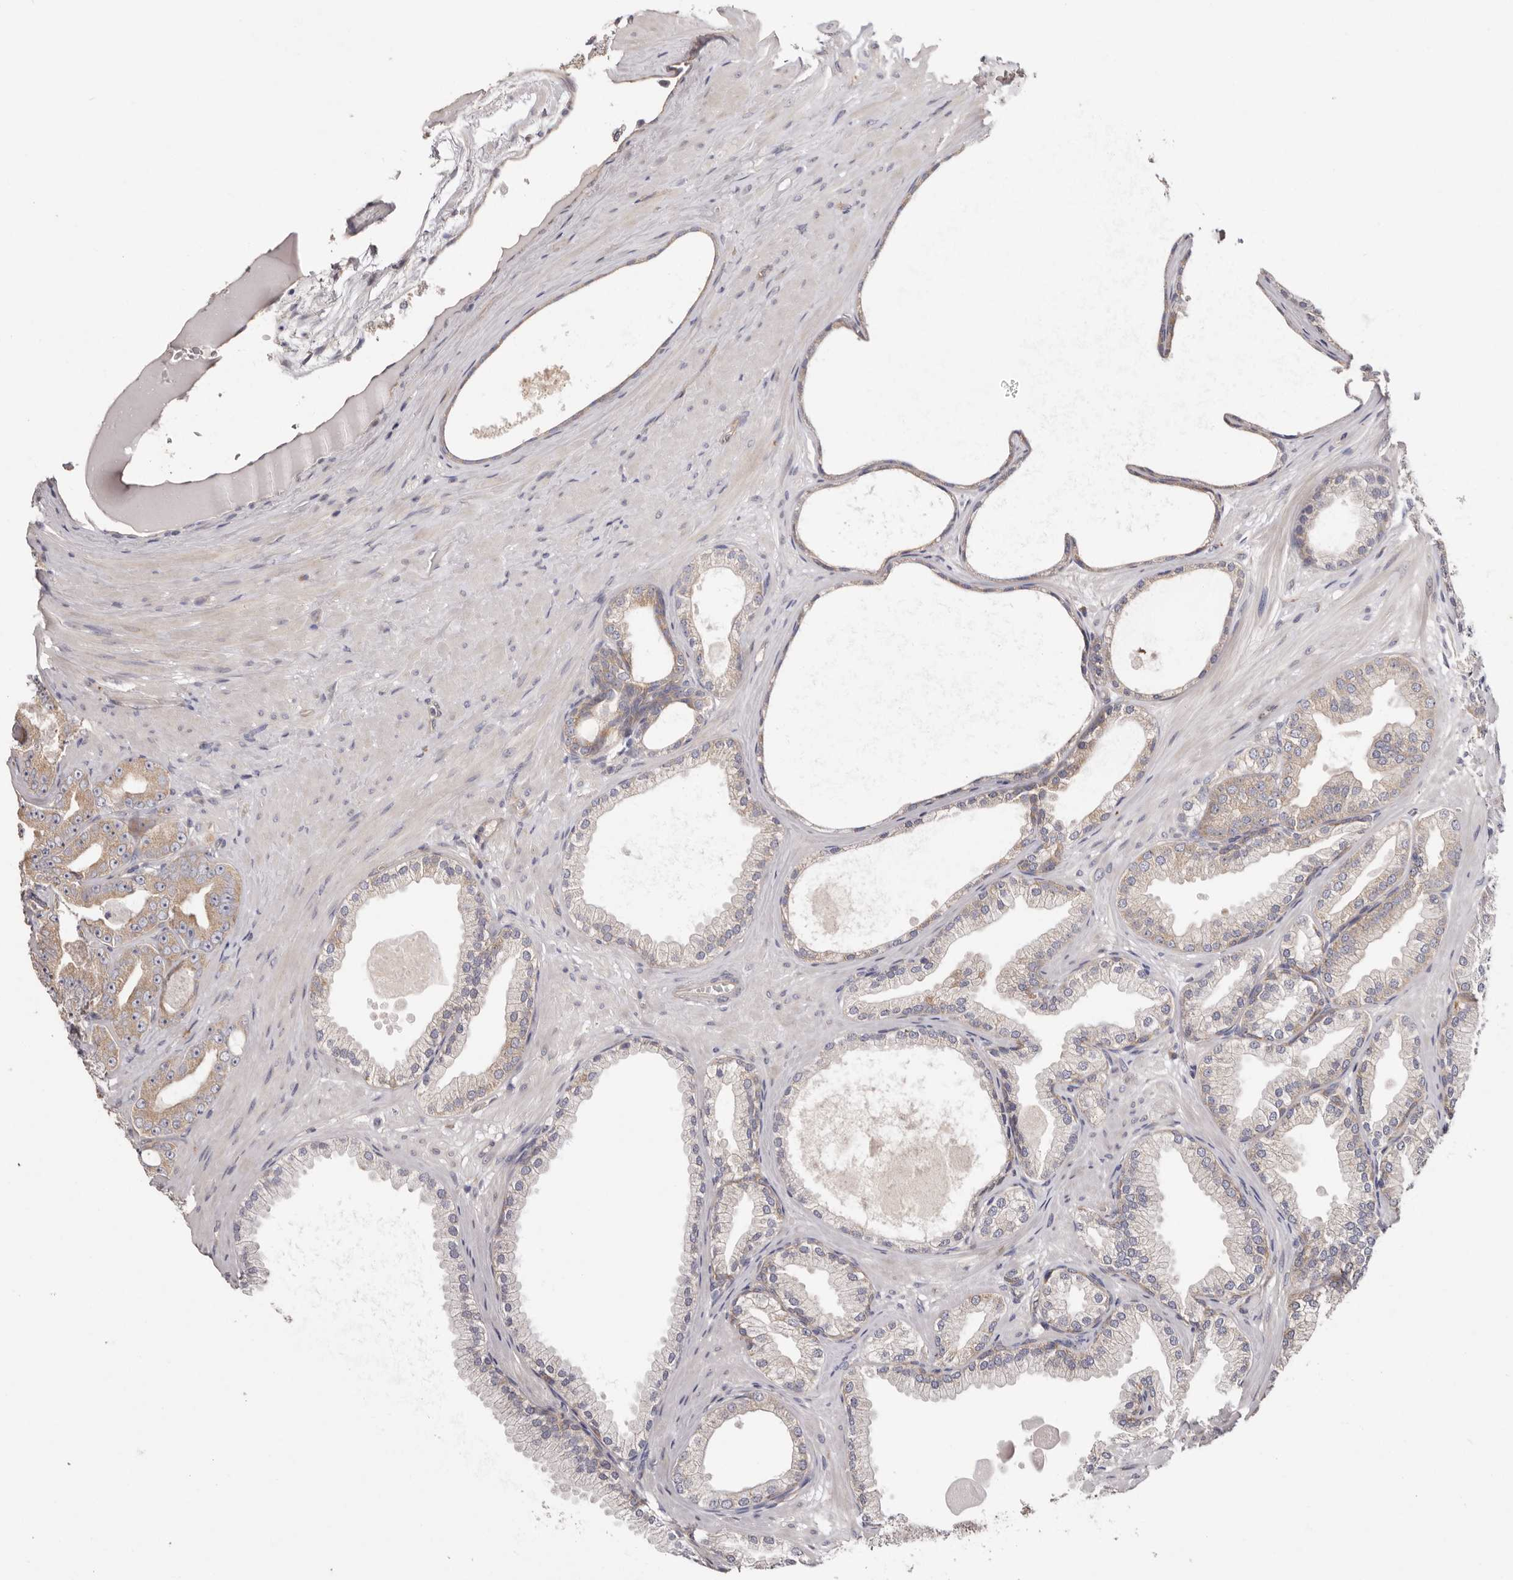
{"staining": {"intensity": "weak", "quantity": "<25%", "location": "cytoplasmic/membranous"}, "tissue": "prostate cancer", "cell_type": "Tumor cells", "image_type": "cancer", "snomed": [{"axis": "morphology", "description": "Adenocarcinoma, Low grade"}, {"axis": "topography", "description": "Prostate"}], "caption": "An IHC histopathology image of prostate cancer (adenocarcinoma (low-grade)) is shown. There is no staining in tumor cells of prostate cancer (adenocarcinoma (low-grade)). (Brightfield microscopy of DAB (3,3'-diaminobenzidine) IHC at high magnification).", "gene": "FAM167B", "patient": {"sex": "male", "age": 63}}